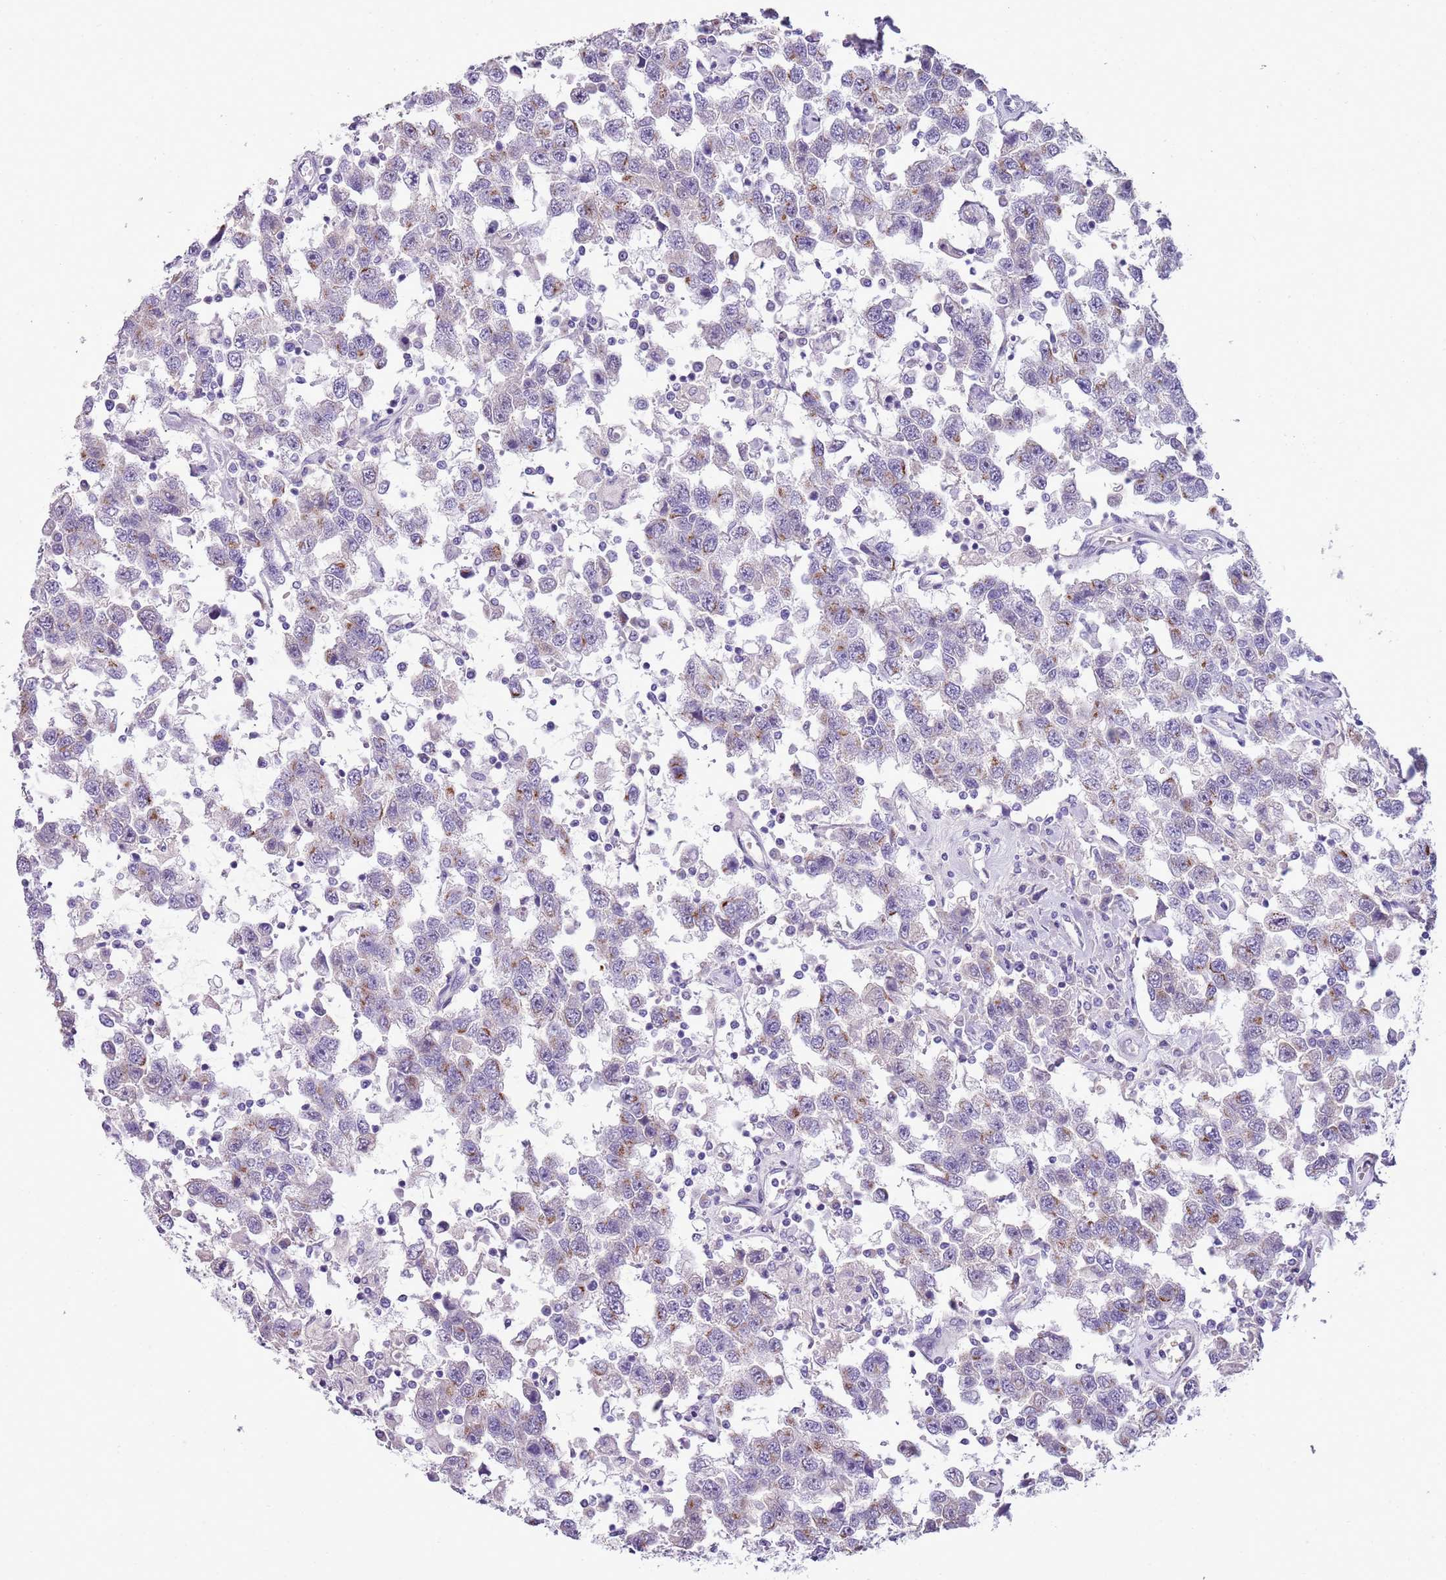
{"staining": {"intensity": "moderate", "quantity": "<25%", "location": "cytoplasmic/membranous"}, "tissue": "testis cancer", "cell_type": "Tumor cells", "image_type": "cancer", "snomed": [{"axis": "morphology", "description": "Seminoma, NOS"}, {"axis": "topography", "description": "Testis"}], "caption": "This photomicrograph displays immunohistochemistry staining of testis cancer (seminoma), with low moderate cytoplasmic/membranous staining in about <25% of tumor cells.", "gene": "NBPF6", "patient": {"sex": "male", "age": 41}}